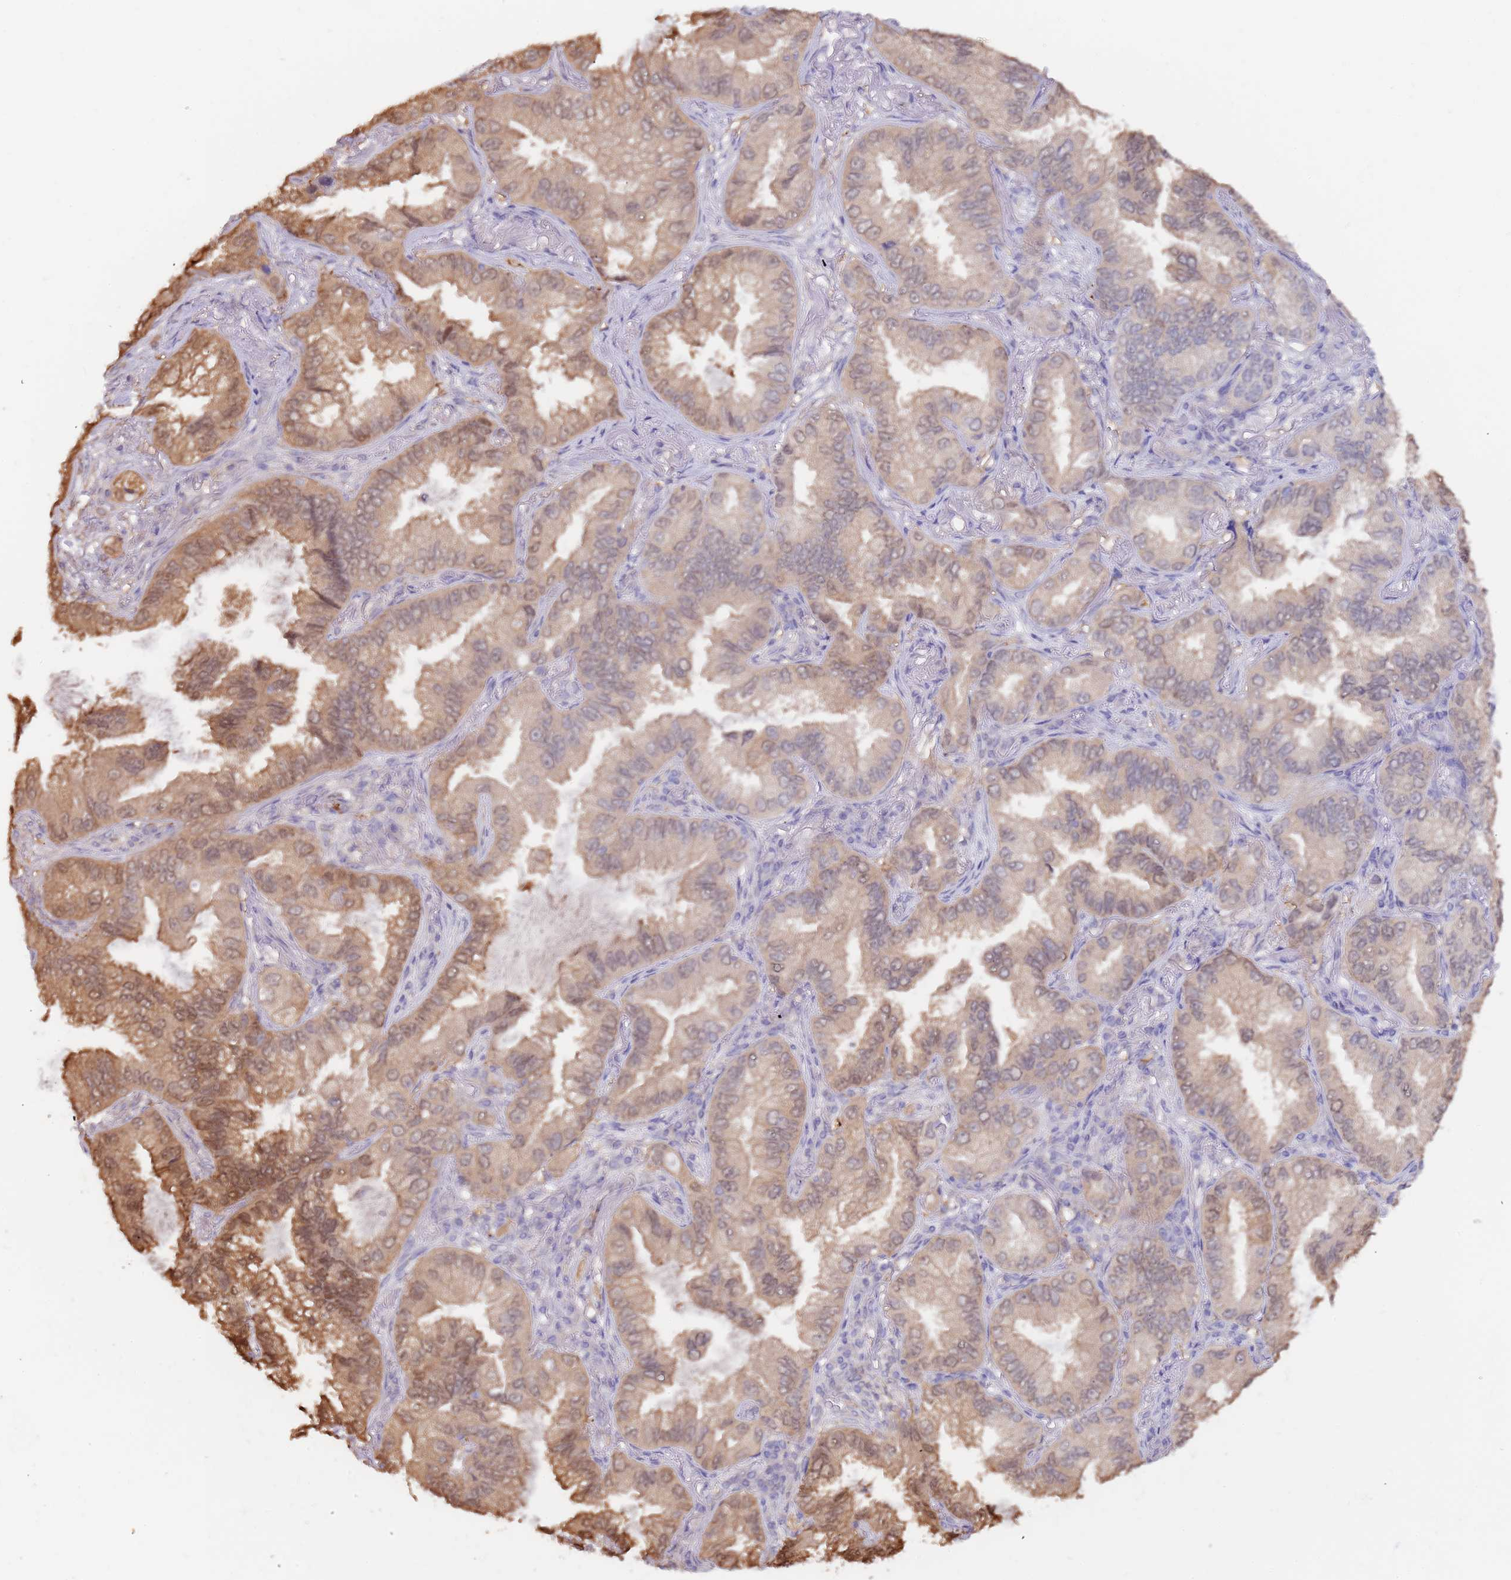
{"staining": {"intensity": "moderate", "quantity": ">75%", "location": "cytoplasmic/membranous,nuclear"}, "tissue": "lung cancer", "cell_type": "Tumor cells", "image_type": "cancer", "snomed": [{"axis": "morphology", "description": "Adenocarcinoma, NOS"}, {"axis": "topography", "description": "Lung"}], "caption": "Immunohistochemical staining of human lung cancer shows medium levels of moderate cytoplasmic/membranous and nuclear protein positivity in approximately >75% of tumor cells.", "gene": "AP5S1", "patient": {"sex": "female", "age": 69}}